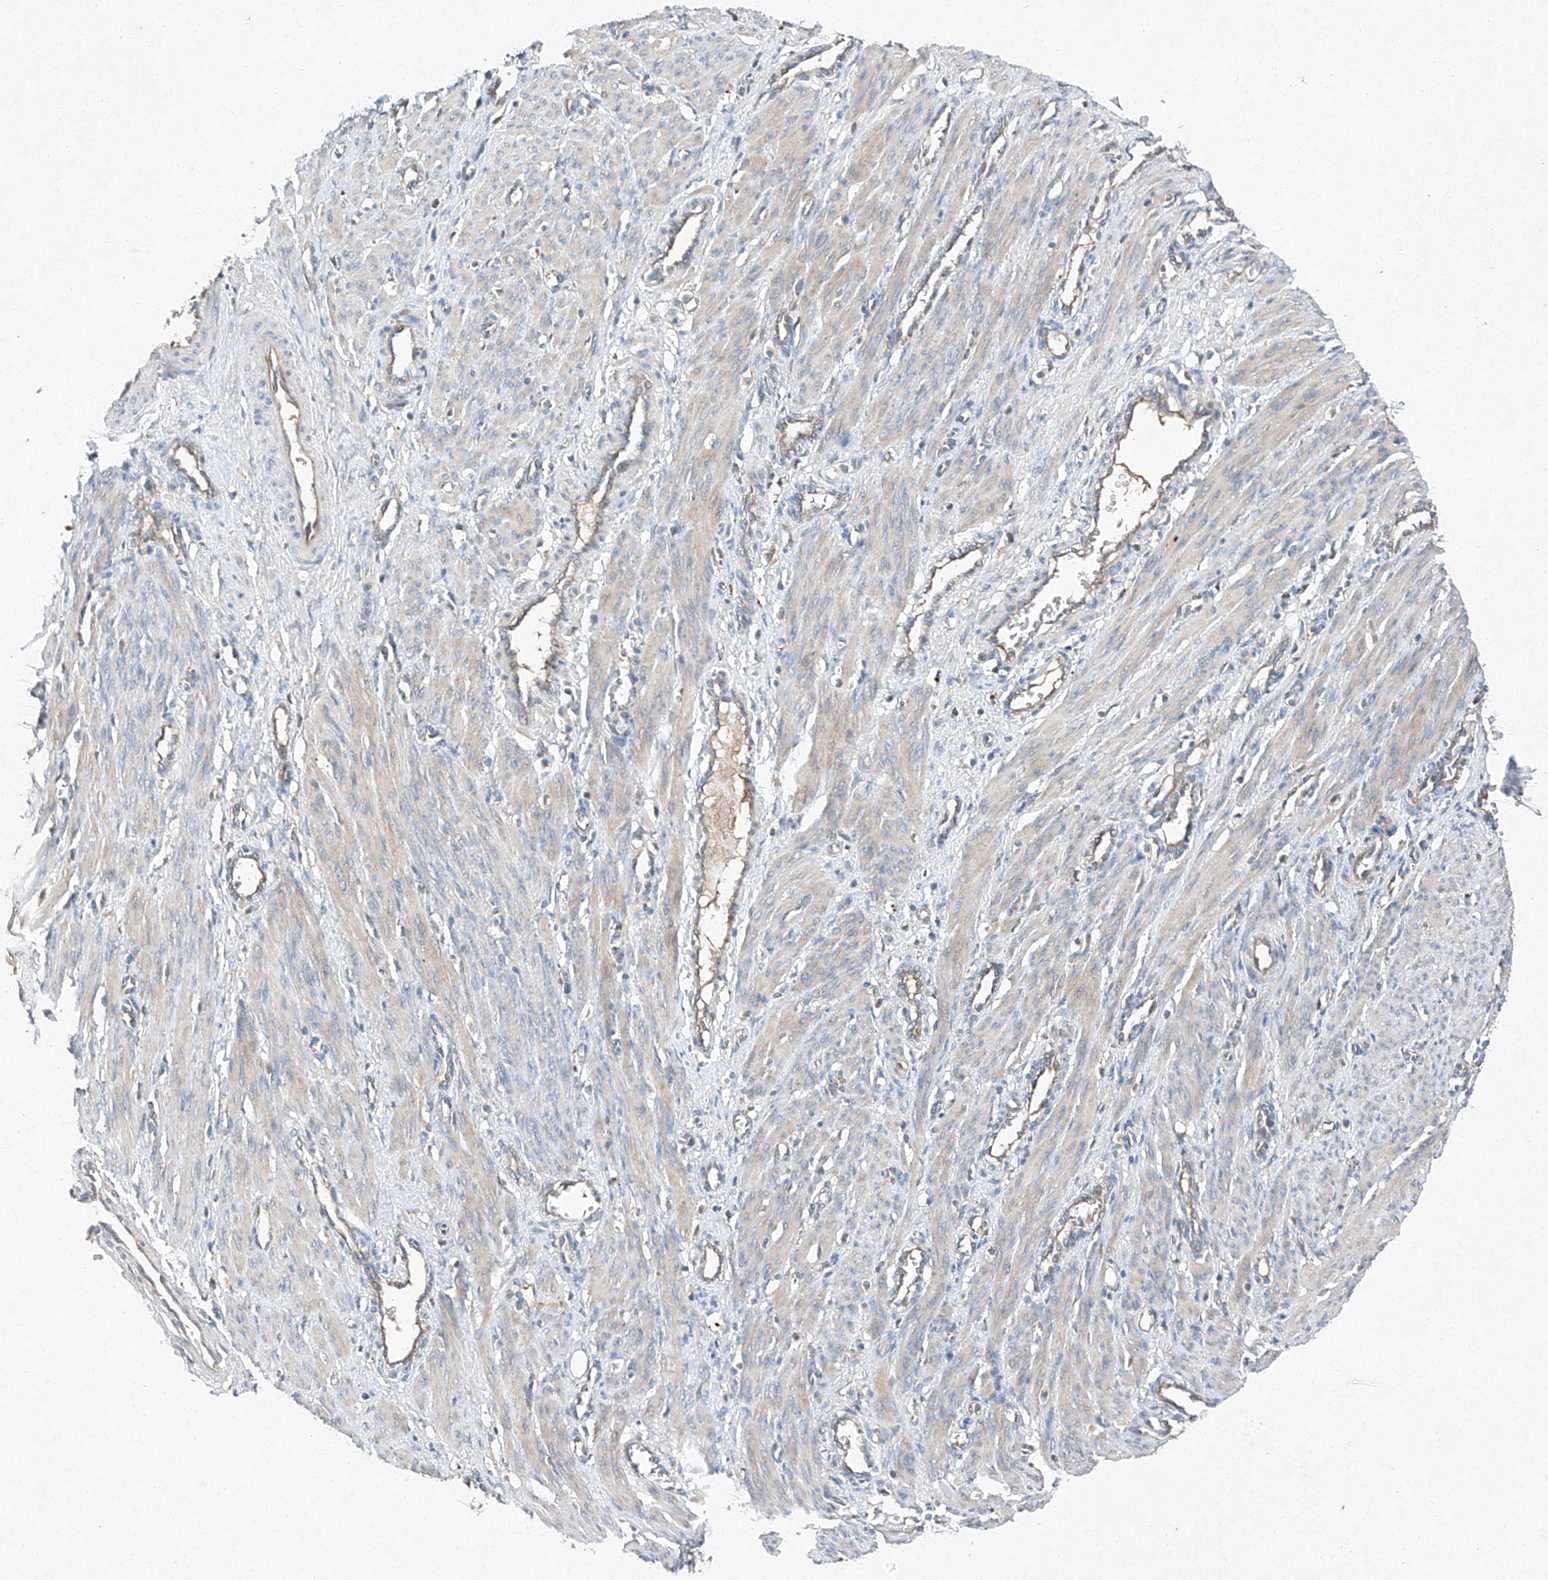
{"staining": {"intensity": "weak", "quantity": "25%-75%", "location": "cytoplasmic/membranous"}, "tissue": "smooth muscle", "cell_type": "Smooth muscle cells", "image_type": "normal", "snomed": [{"axis": "morphology", "description": "Normal tissue, NOS"}, {"axis": "topography", "description": "Endometrium"}], "caption": "Protein expression analysis of benign smooth muscle exhibits weak cytoplasmic/membranous positivity in about 25%-75% of smooth muscle cells. The protein is shown in brown color, while the nuclei are stained blue.", "gene": "RUSC1", "patient": {"sex": "female", "age": 33}}